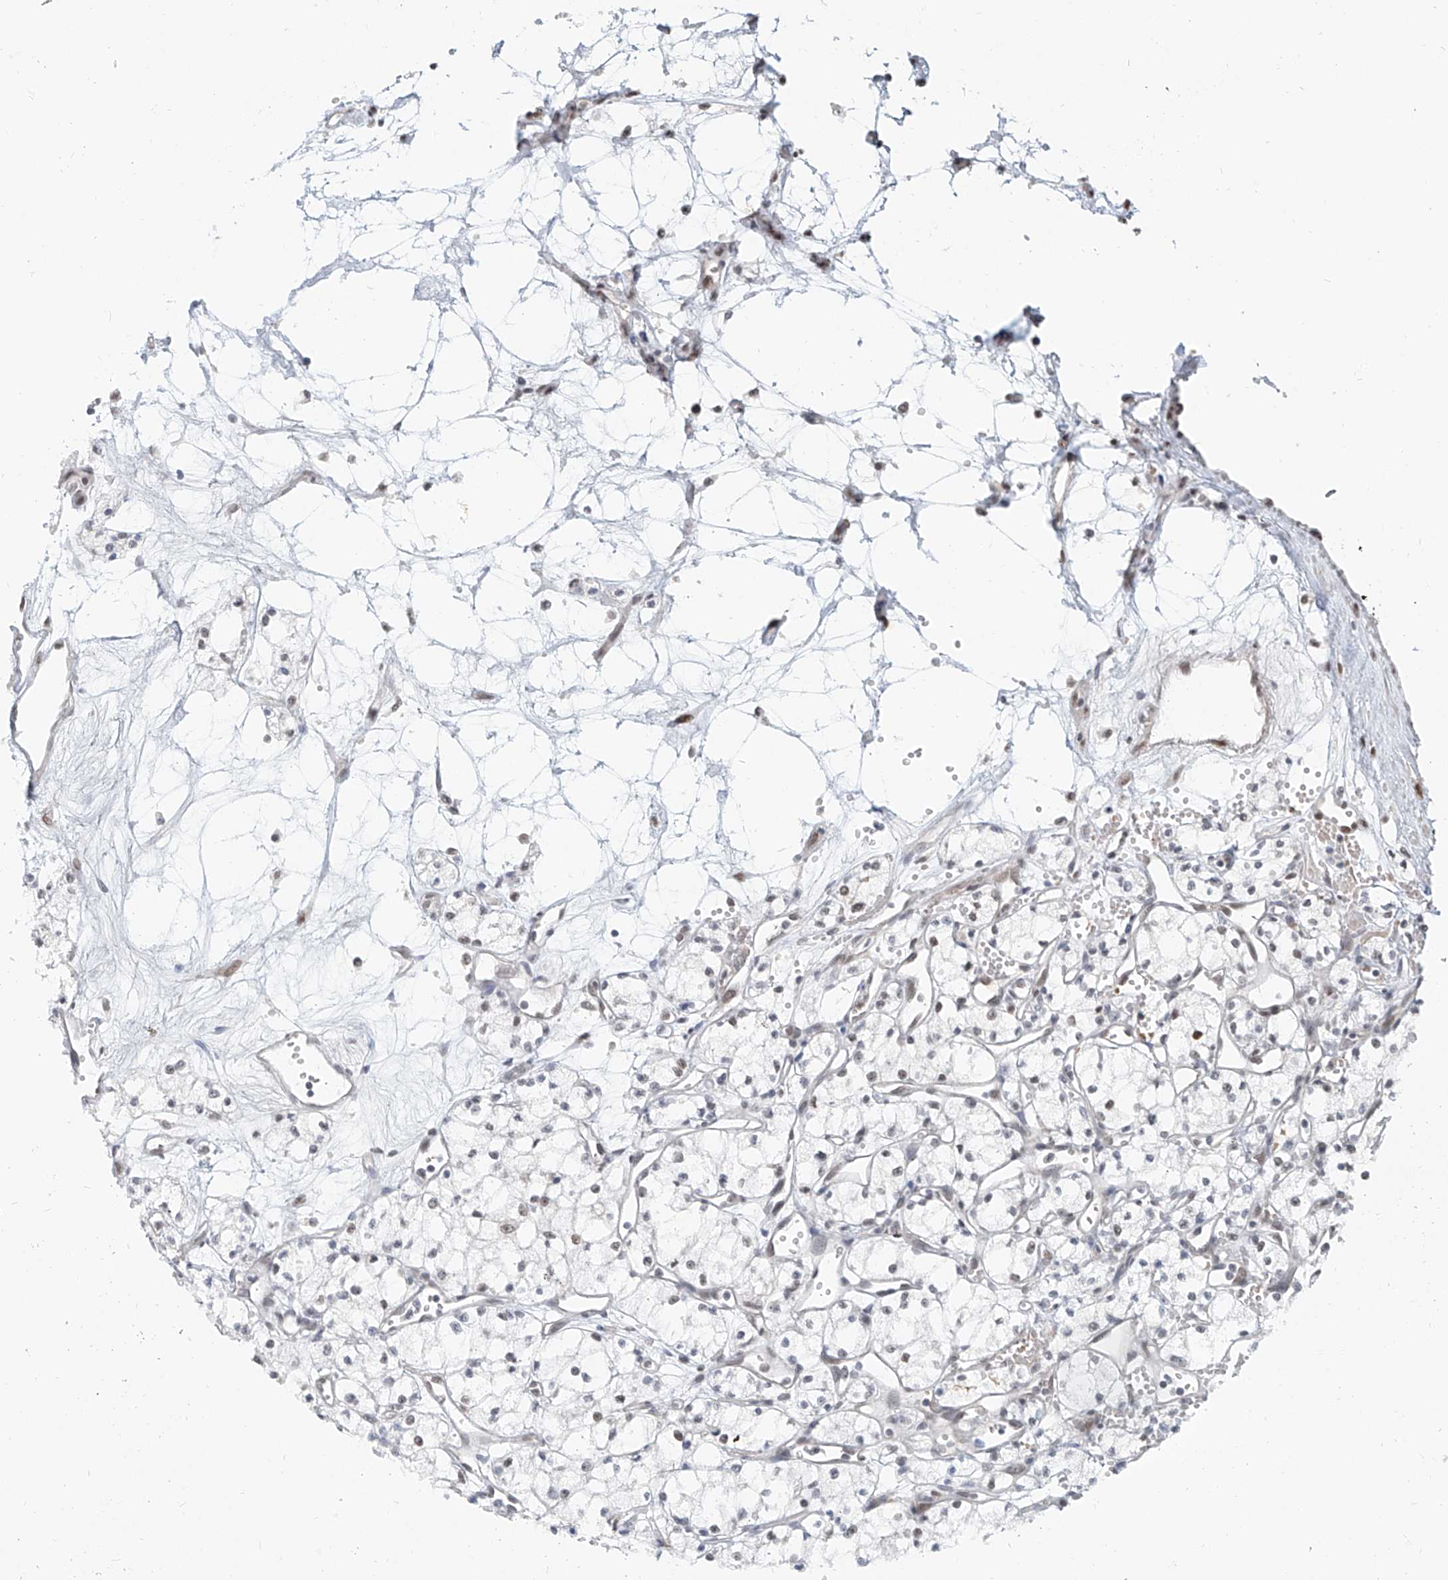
{"staining": {"intensity": "weak", "quantity": "<25%", "location": "nuclear"}, "tissue": "renal cancer", "cell_type": "Tumor cells", "image_type": "cancer", "snomed": [{"axis": "morphology", "description": "Adenocarcinoma, NOS"}, {"axis": "topography", "description": "Kidney"}], "caption": "Tumor cells show no significant staining in renal cancer (adenocarcinoma). Nuclei are stained in blue.", "gene": "SASH1", "patient": {"sex": "male", "age": 59}}